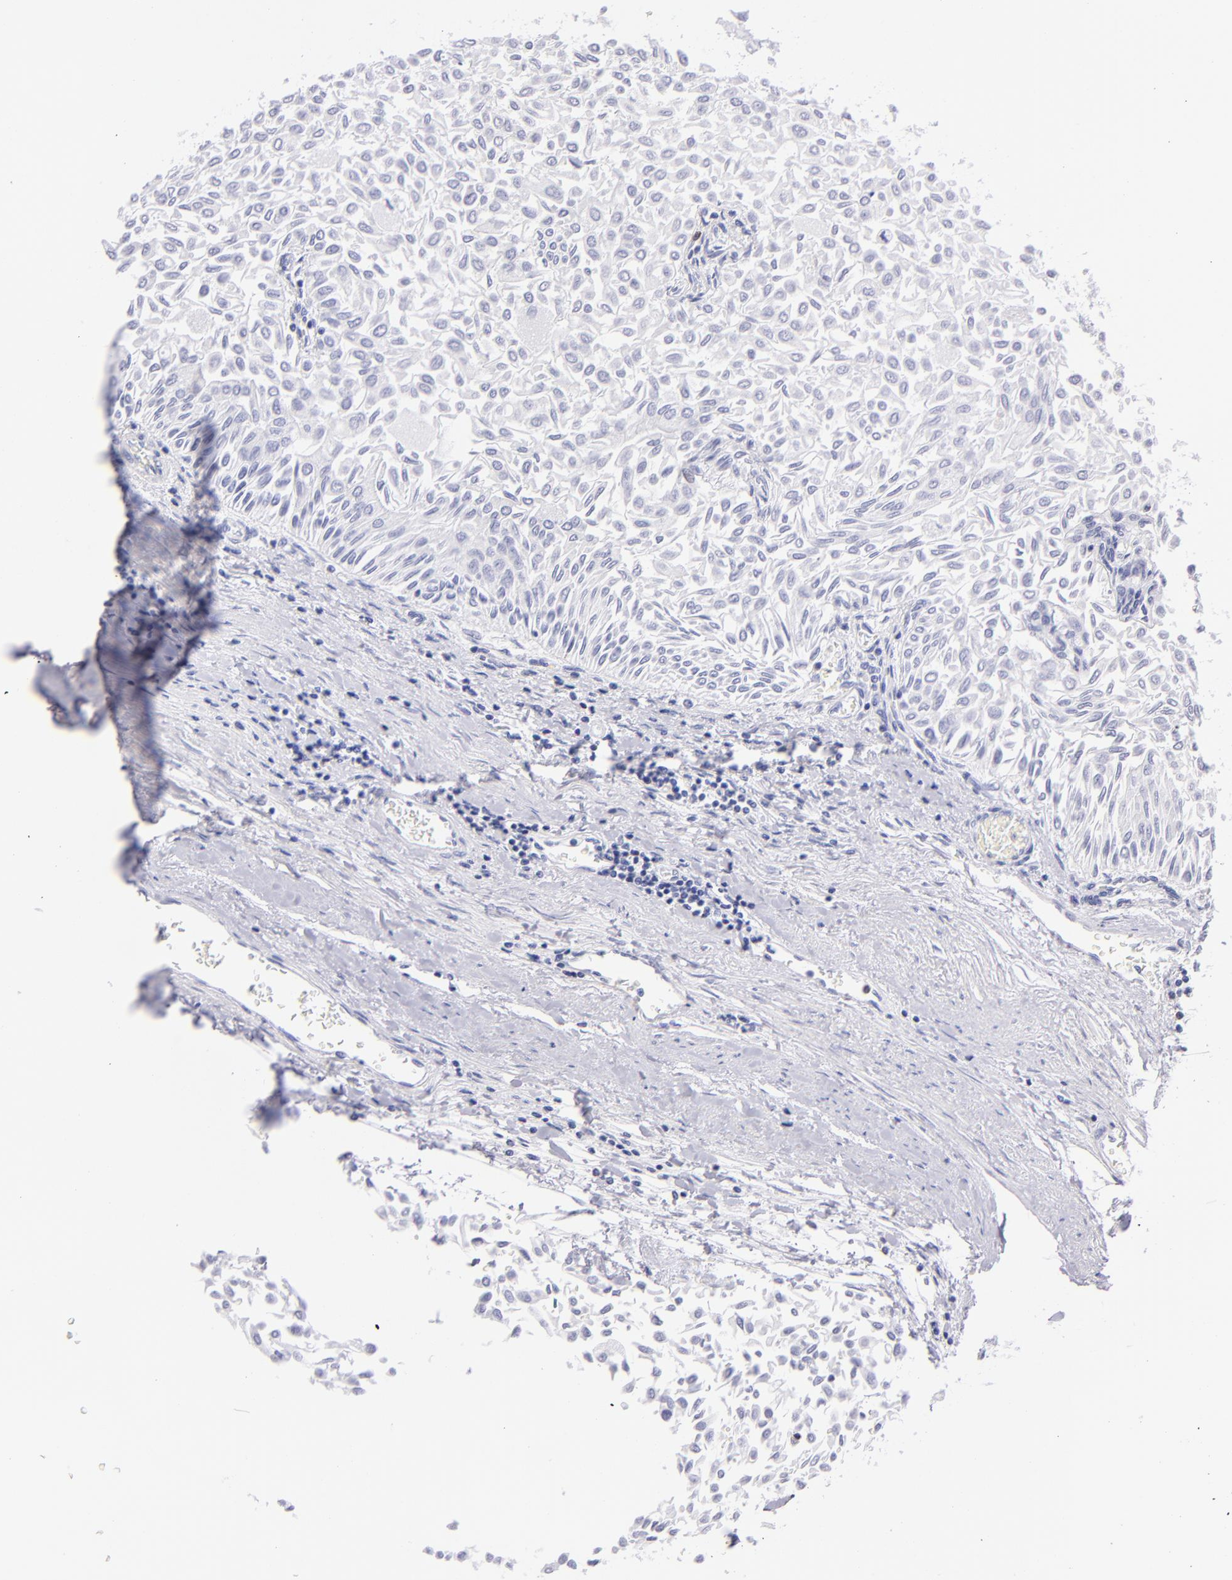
{"staining": {"intensity": "negative", "quantity": "none", "location": "none"}, "tissue": "urothelial cancer", "cell_type": "Tumor cells", "image_type": "cancer", "snomed": [{"axis": "morphology", "description": "Urothelial carcinoma, Low grade"}, {"axis": "topography", "description": "Urinary bladder"}], "caption": "Tumor cells are negative for brown protein staining in low-grade urothelial carcinoma.", "gene": "PRF1", "patient": {"sex": "male", "age": 64}}